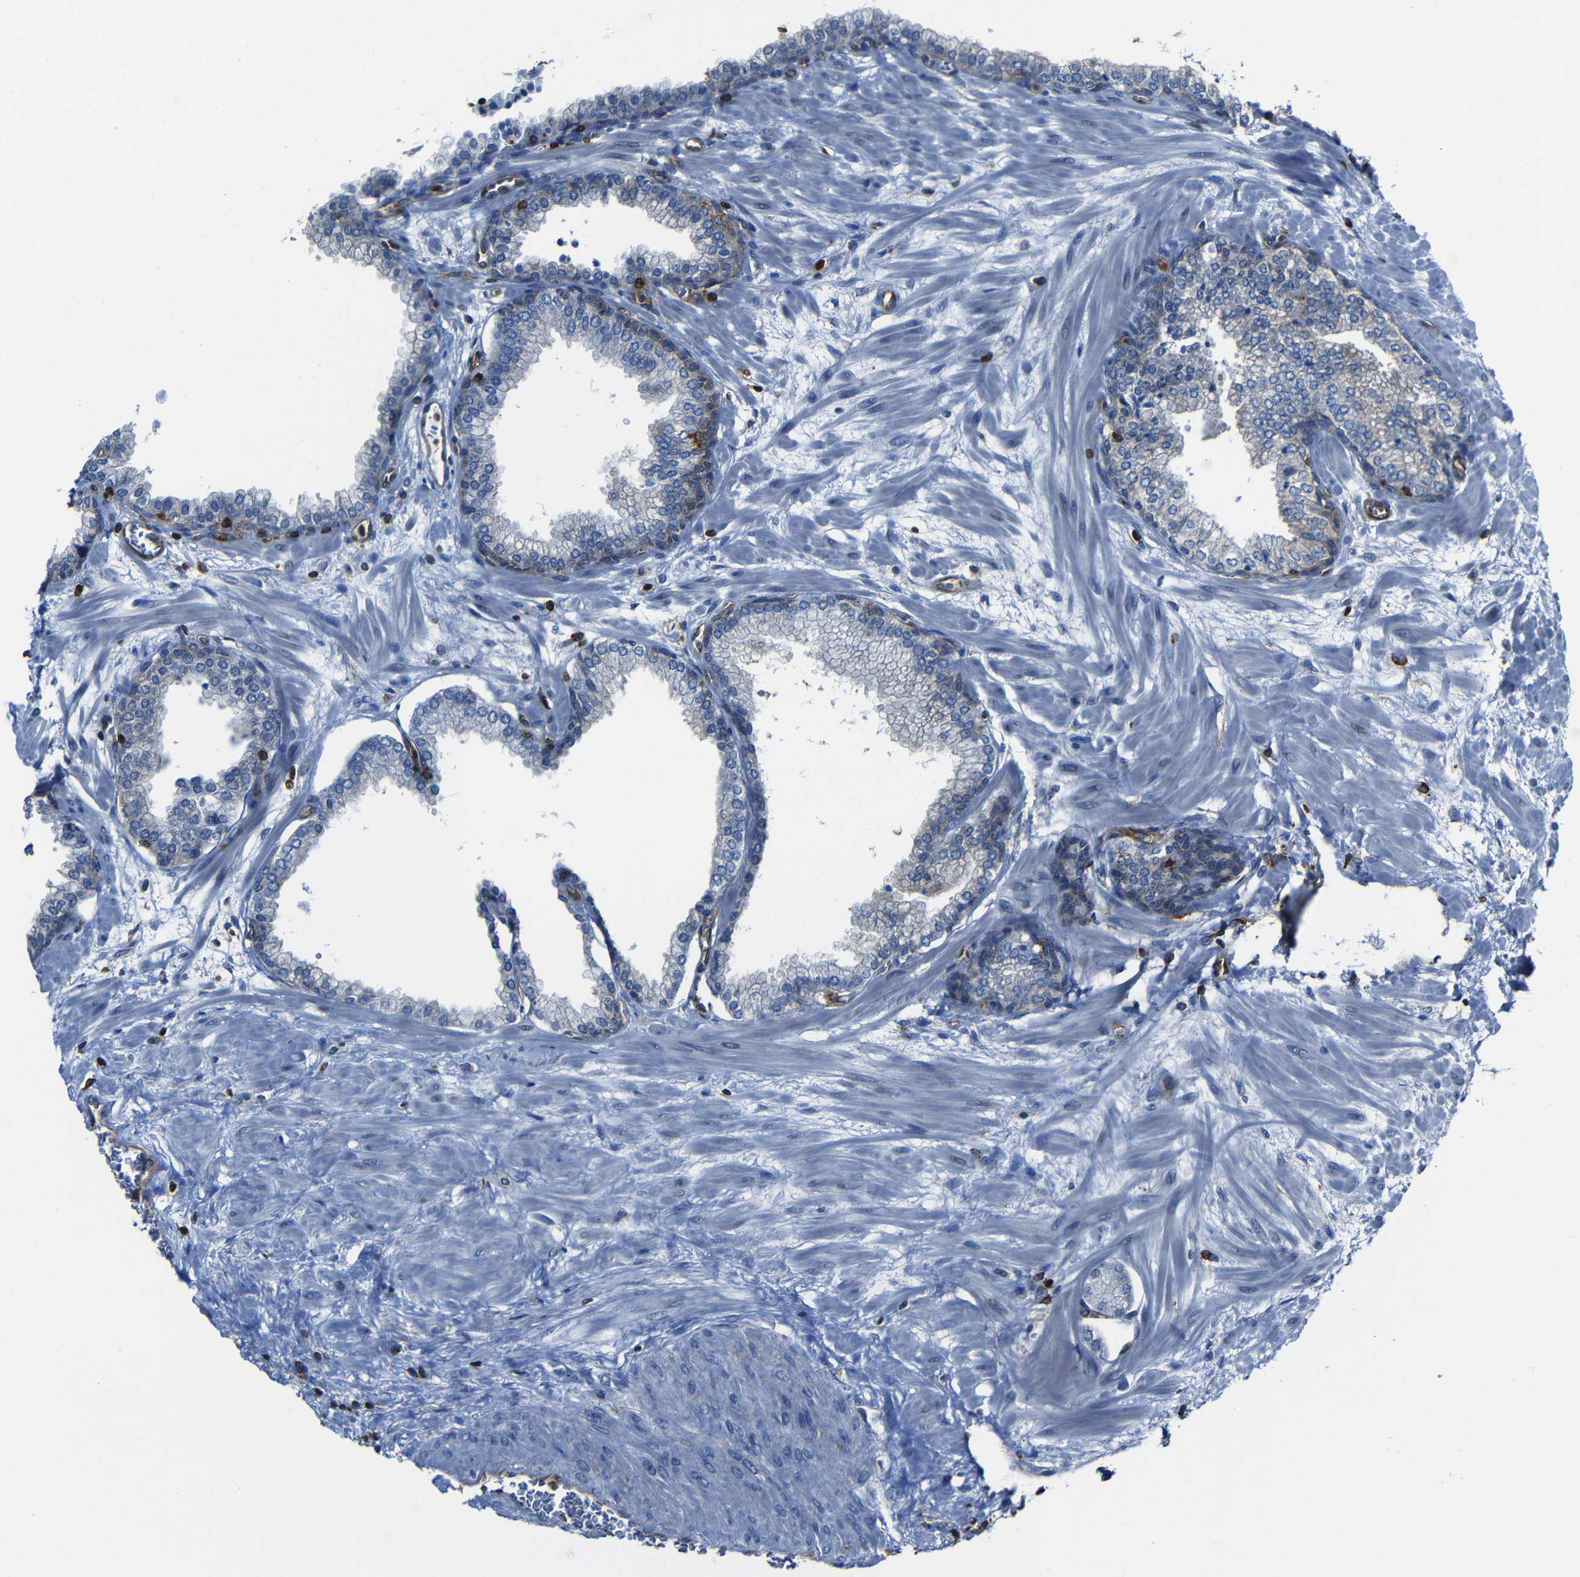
{"staining": {"intensity": "moderate", "quantity": "<25%", "location": "cytoplasmic/membranous"}, "tissue": "prostate", "cell_type": "Glandular cells", "image_type": "normal", "snomed": [{"axis": "morphology", "description": "Normal tissue, NOS"}, {"axis": "morphology", "description": "Urothelial carcinoma, Low grade"}, {"axis": "topography", "description": "Urinary bladder"}, {"axis": "topography", "description": "Prostate"}], "caption": "Prostate stained with a brown dye reveals moderate cytoplasmic/membranous positive staining in approximately <25% of glandular cells.", "gene": "ARHGEF1", "patient": {"sex": "male", "age": 60}}